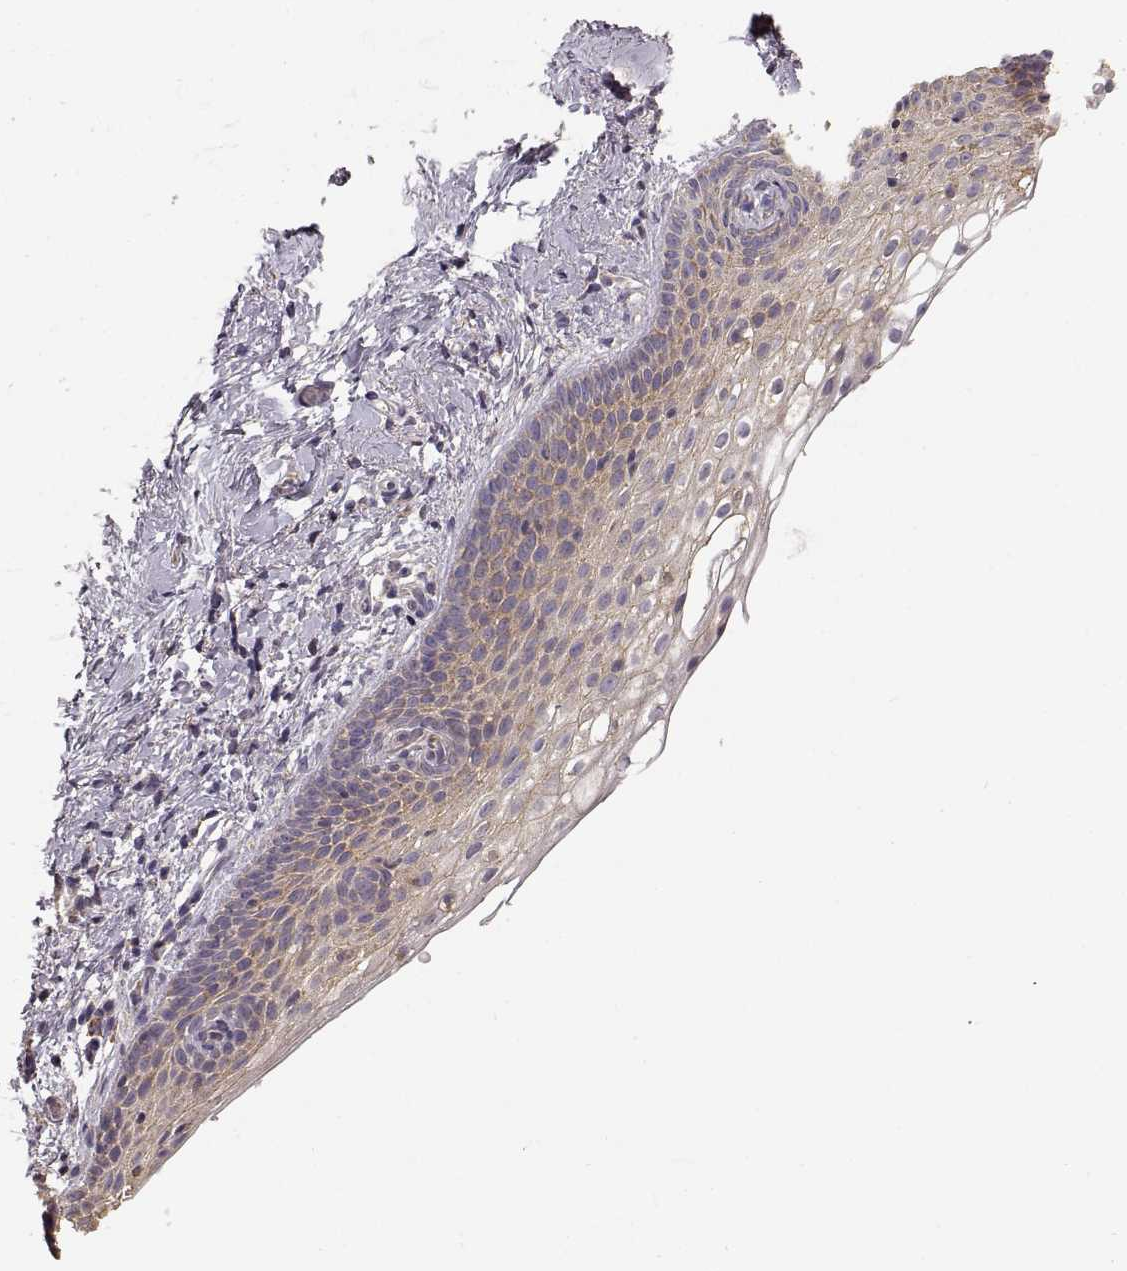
{"staining": {"intensity": "weak", "quantity": ">75%", "location": "cytoplasmic/membranous"}, "tissue": "vagina", "cell_type": "Squamous epithelial cells", "image_type": "normal", "snomed": [{"axis": "morphology", "description": "Normal tissue, NOS"}, {"axis": "topography", "description": "Vagina"}], "caption": "Immunohistochemical staining of benign vagina exhibits low levels of weak cytoplasmic/membranous positivity in approximately >75% of squamous epithelial cells. The staining is performed using DAB (3,3'-diaminobenzidine) brown chromogen to label protein expression. The nuclei are counter-stained blue using hematoxylin.", "gene": "ERBB3", "patient": {"sex": "female", "age": 61}}